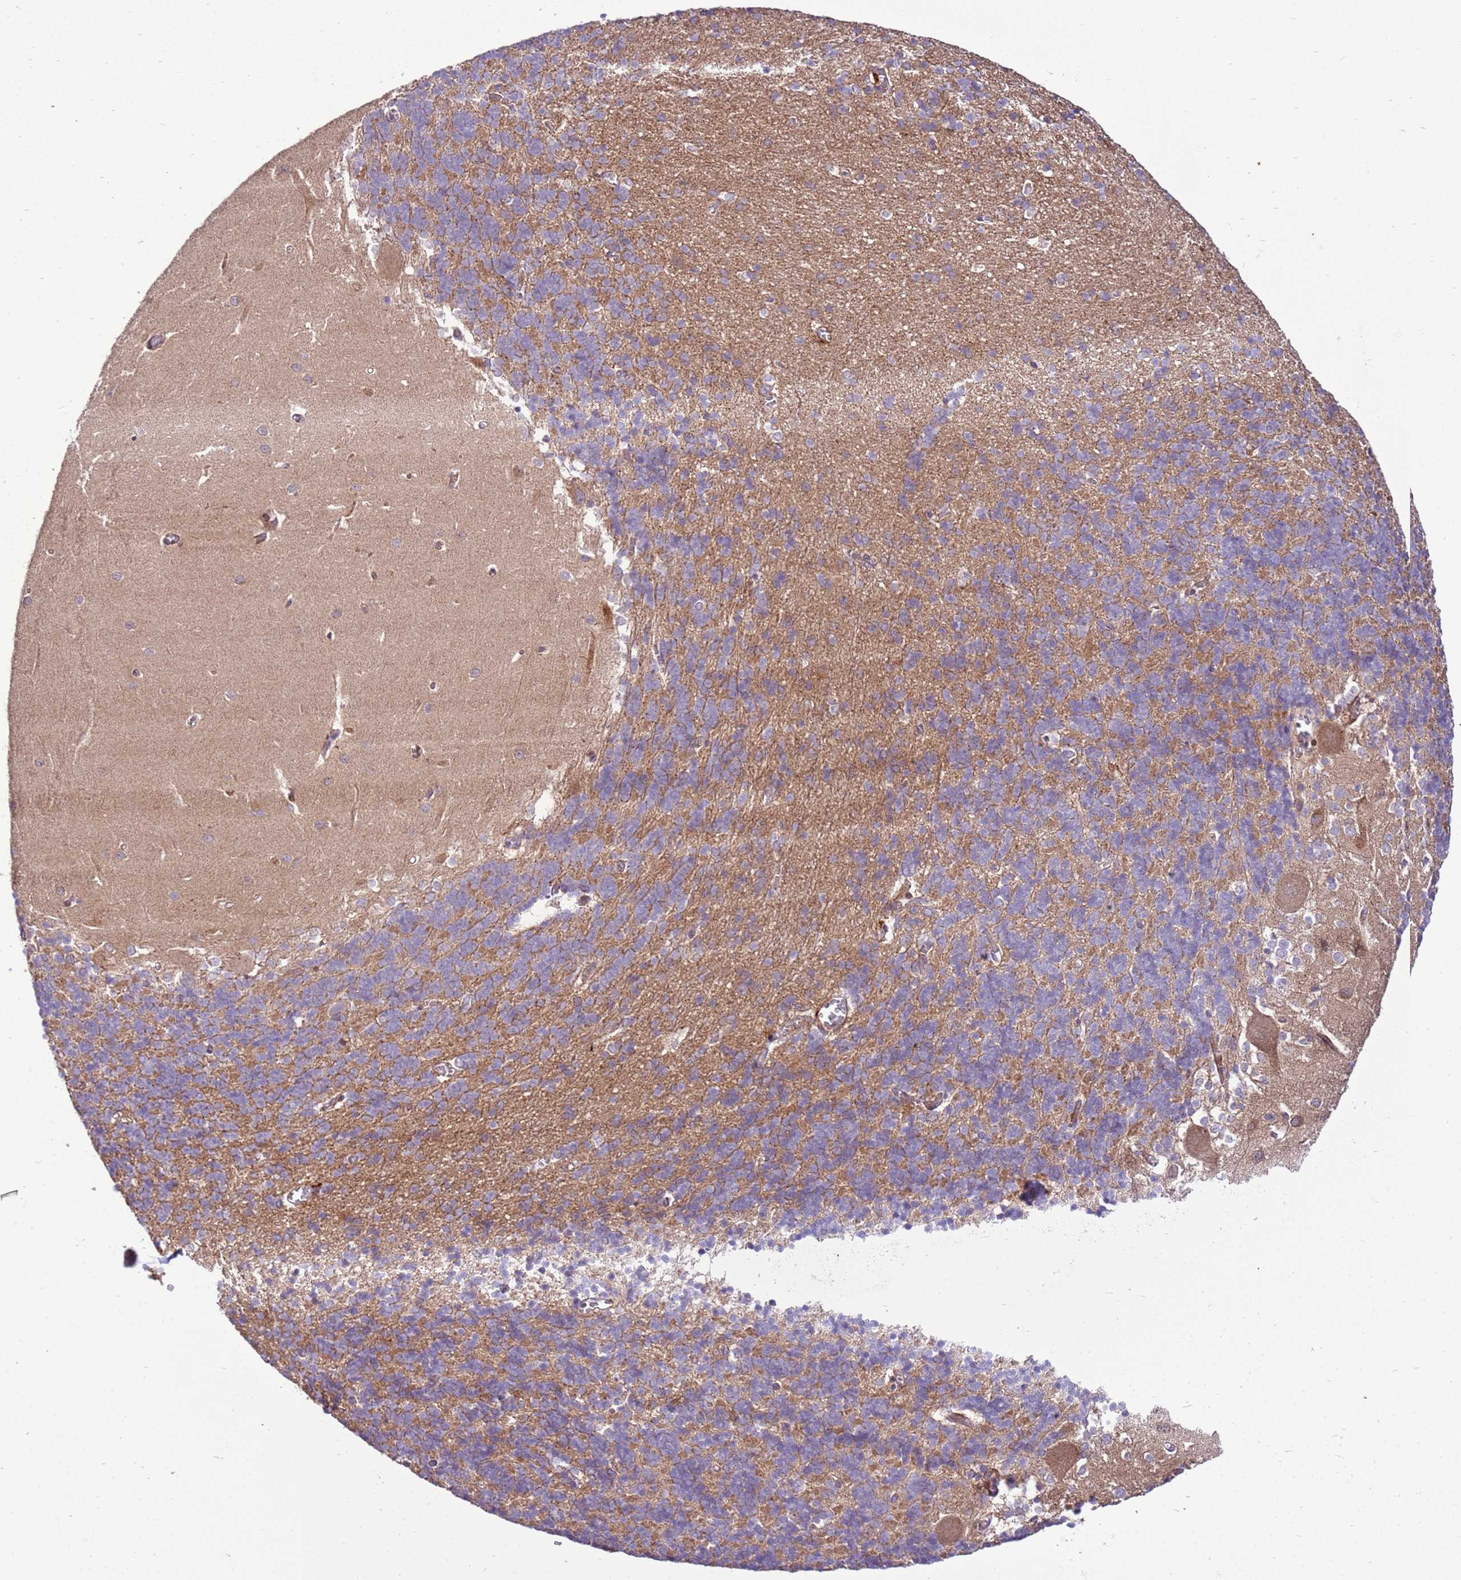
{"staining": {"intensity": "moderate", "quantity": "25%-75%", "location": "cytoplasmic/membranous"}, "tissue": "cerebellum", "cell_type": "Cells in granular layer", "image_type": "normal", "snomed": [{"axis": "morphology", "description": "Normal tissue, NOS"}, {"axis": "topography", "description": "Cerebellum"}], "caption": "About 25%-75% of cells in granular layer in normal cerebellum reveal moderate cytoplasmic/membranous protein expression as visualized by brown immunohistochemical staining.", "gene": "ZNF624", "patient": {"sex": "male", "age": 37}}